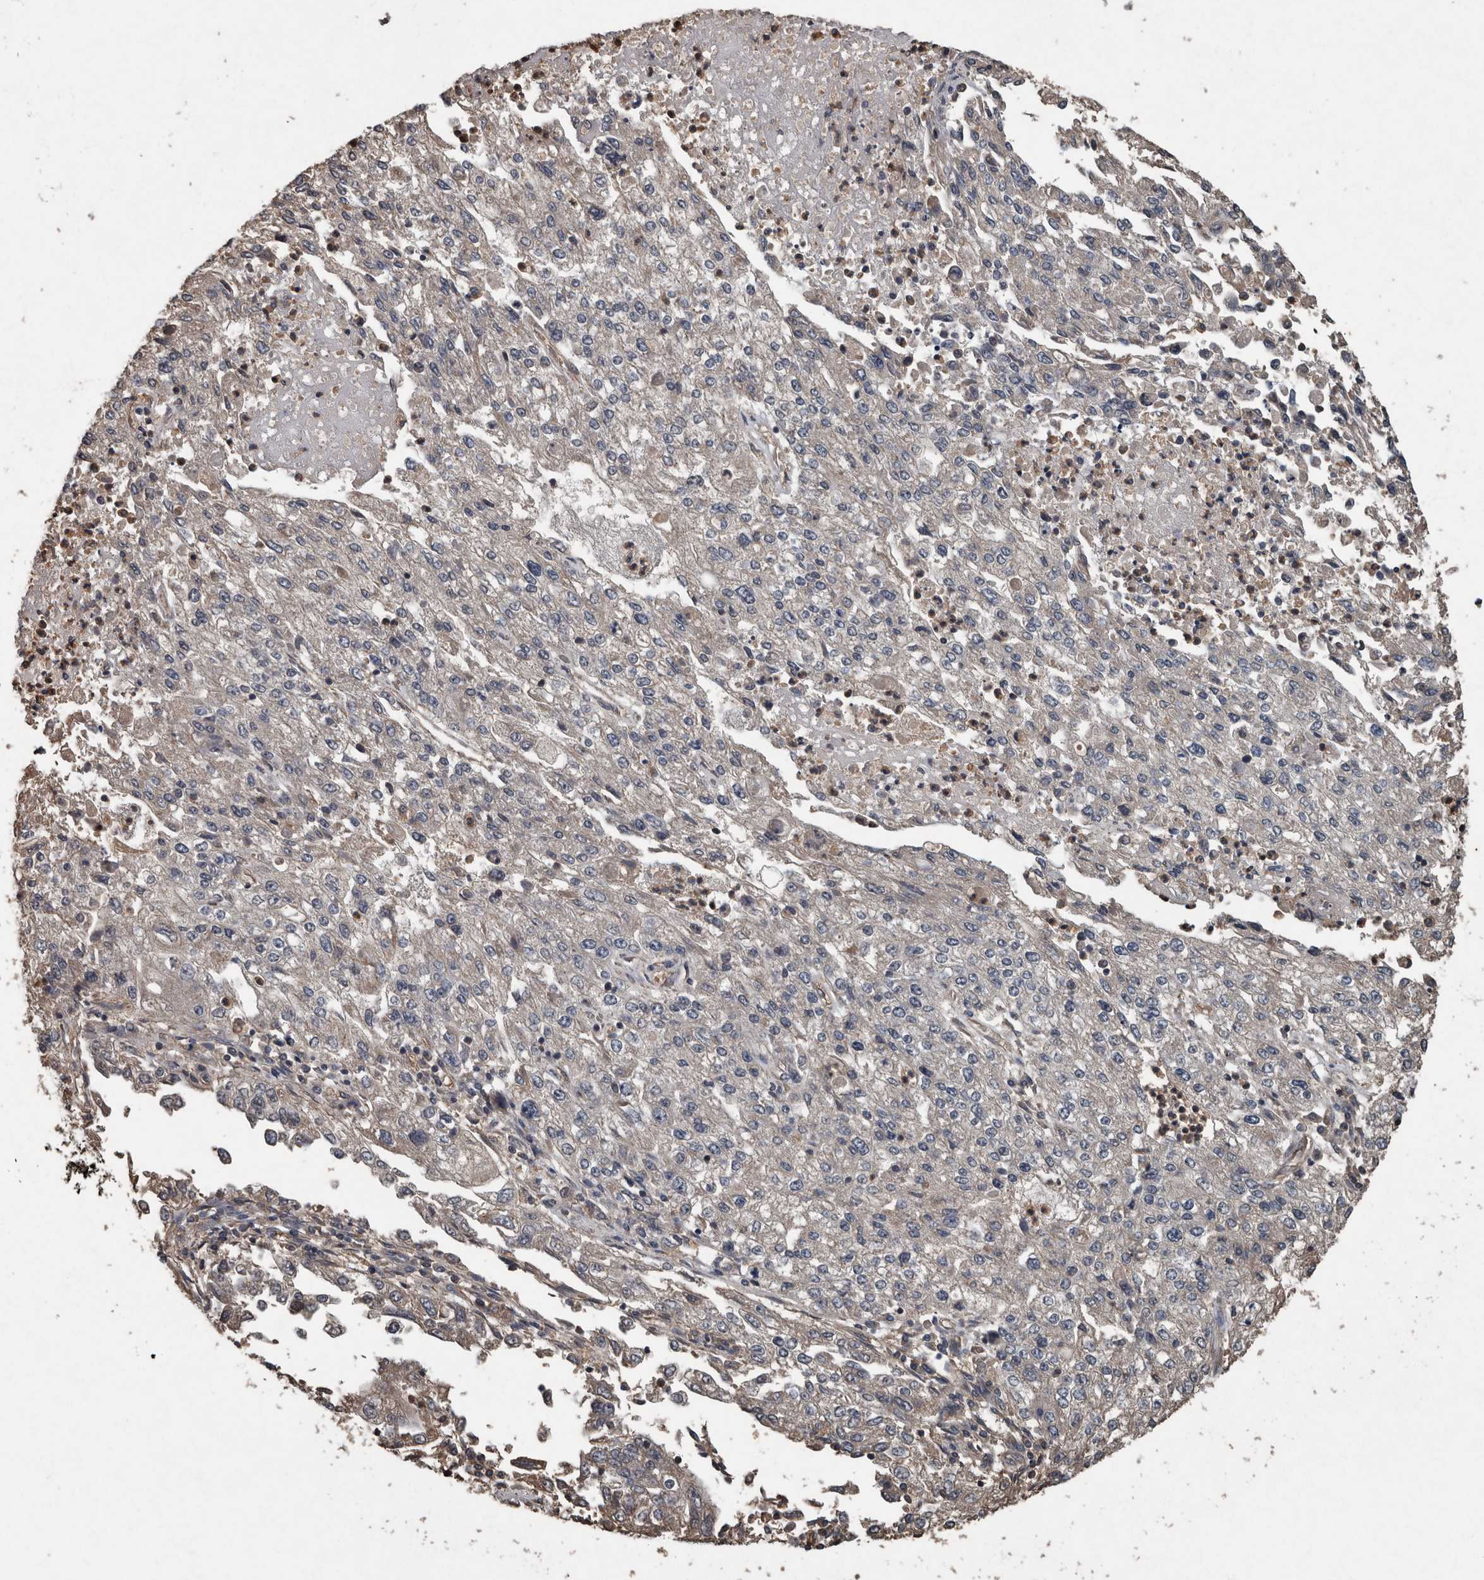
{"staining": {"intensity": "negative", "quantity": "none", "location": "none"}, "tissue": "endometrial cancer", "cell_type": "Tumor cells", "image_type": "cancer", "snomed": [{"axis": "morphology", "description": "Adenocarcinoma, NOS"}, {"axis": "topography", "description": "Endometrium"}], "caption": "DAB immunohistochemical staining of endometrial cancer (adenocarcinoma) demonstrates no significant staining in tumor cells. (Brightfield microscopy of DAB (3,3'-diaminobenzidine) immunohistochemistry (IHC) at high magnification).", "gene": "FGFRL1", "patient": {"sex": "female", "age": 49}}